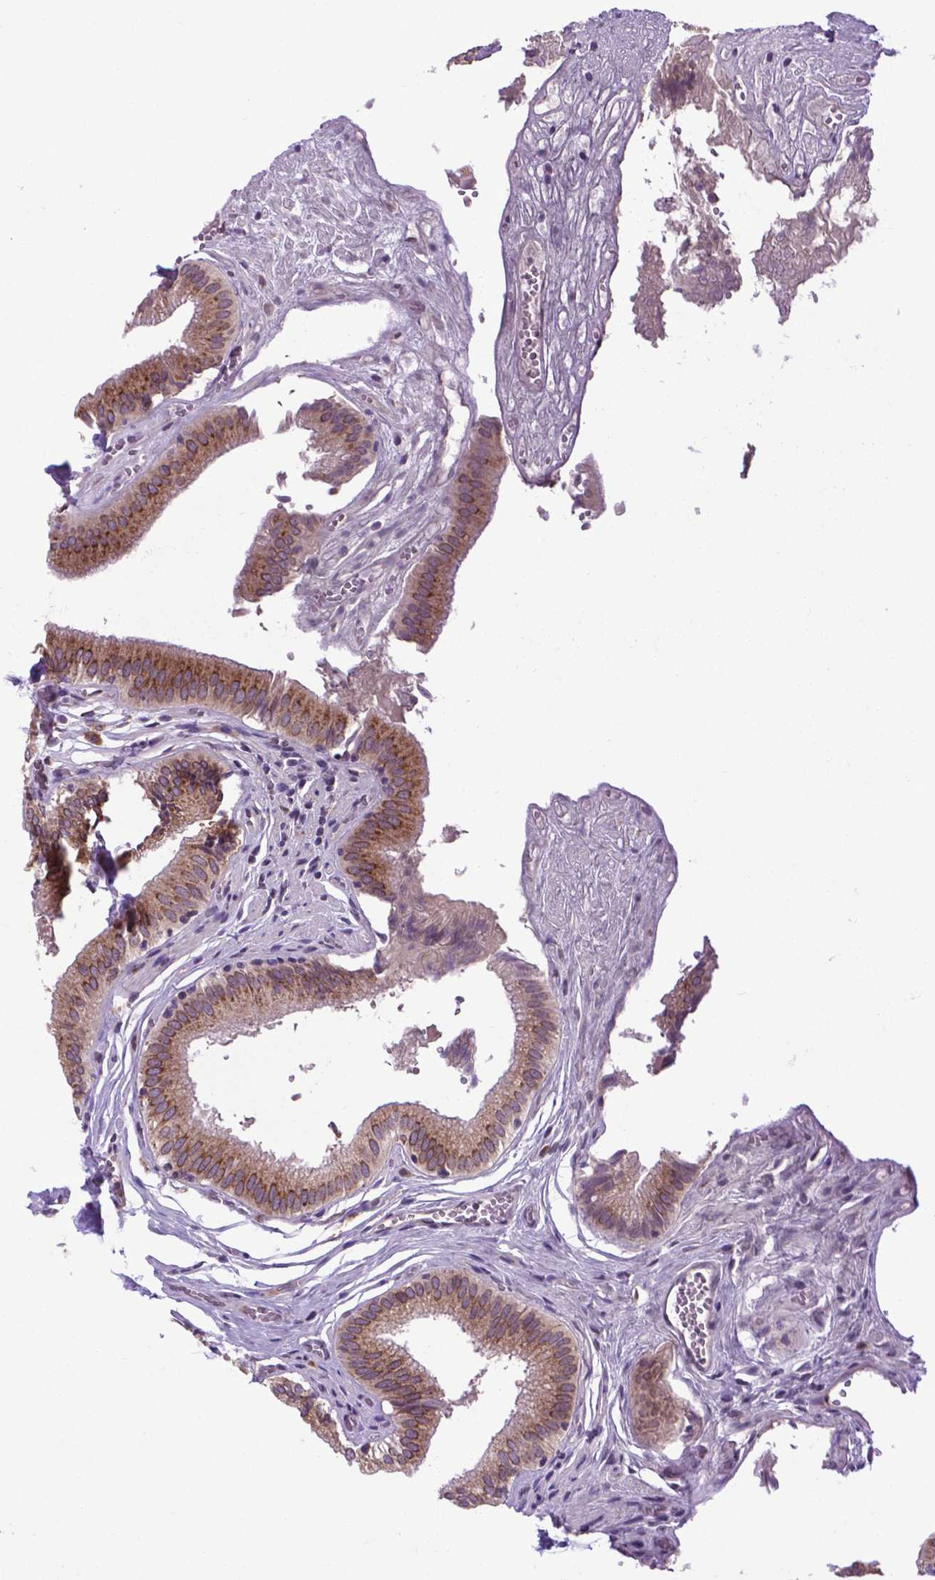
{"staining": {"intensity": "moderate", "quantity": ">75%", "location": "cytoplasmic/membranous"}, "tissue": "gallbladder", "cell_type": "Glandular cells", "image_type": "normal", "snomed": [{"axis": "morphology", "description": "Normal tissue, NOS"}, {"axis": "topography", "description": "Gallbladder"}, {"axis": "topography", "description": "Peripheral nerve tissue"}], "caption": "Human gallbladder stained for a protein (brown) shows moderate cytoplasmic/membranous positive positivity in about >75% of glandular cells.", "gene": "ENSG00000269590", "patient": {"sex": "male", "age": 17}}